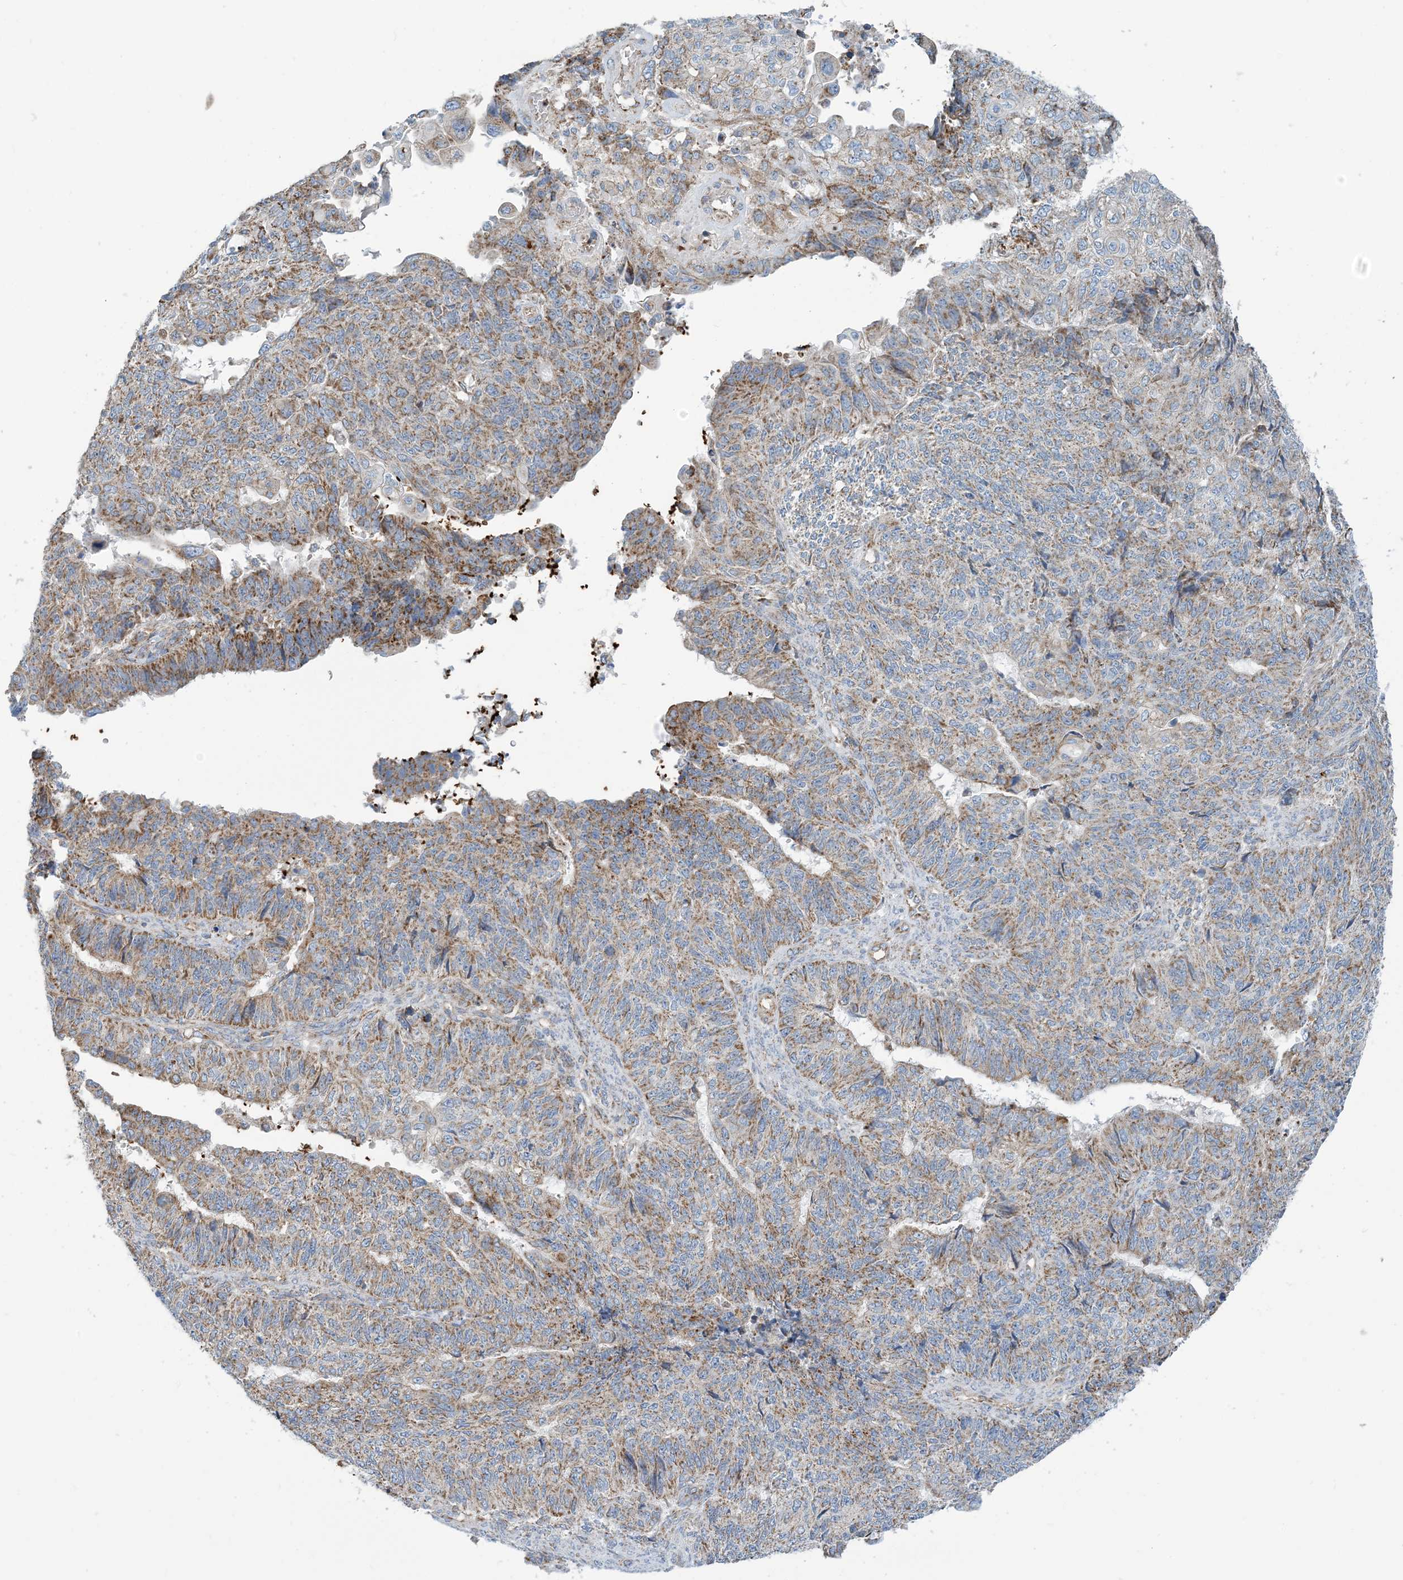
{"staining": {"intensity": "moderate", "quantity": ">75%", "location": "cytoplasmic/membranous"}, "tissue": "endometrial cancer", "cell_type": "Tumor cells", "image_type": "cancer", "snomed": [{"axis": "morphology", "description": "Adenocarcinoma, NOS"}, {"axis": "topography", "description": "Endometrium"}], "caption": "Moderate cytoplasmic/membranous expression is present in approximately >75% of tumor cells in endometrial cancer (adenocarcinoma). The staining is performed using DAB brown chromogen to label protein expression. The nuclei are counter-stained blue using hematoxylin.", "gene": "PHOSPHO2", "patient": {"sex": "female", "age": 32}}